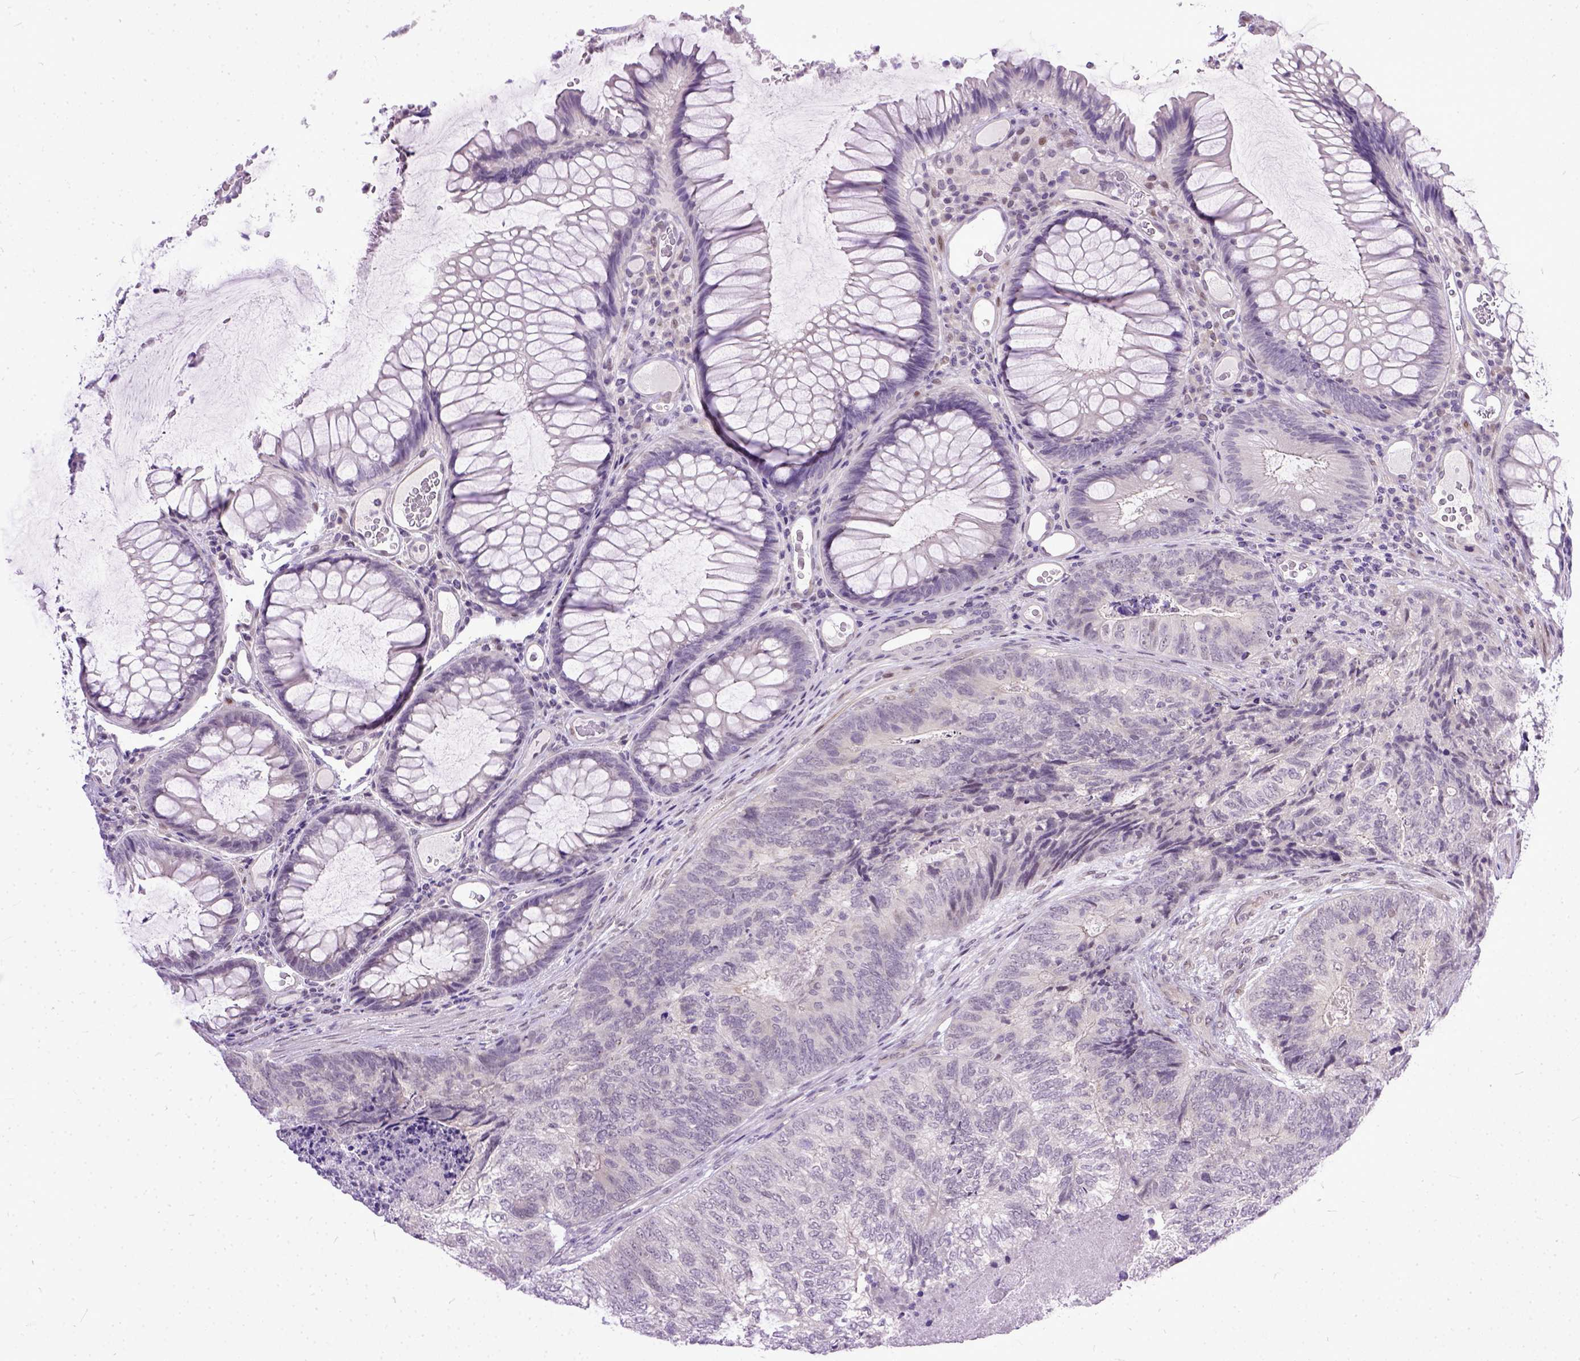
{"staining": {"intensity": "negative", "quantity": "none", "location": "none"}, "tissue": "colorectal cancer", "cell_type": "Tumor cells", "image_type": "cancer", "snomed": [{"axis": "morphology", "description": "Adenocarcinoma, NOS"}, {"axis": "topography", "description": "Colon"}], "caption": "Colorectal cancer (adenocarcinoma) stained for a protein using immunohistochemistry (IHC) shows no positivity tumor cells.", "gene": "TCEAL7", "patient": {"sex": "female", "age": 67}}